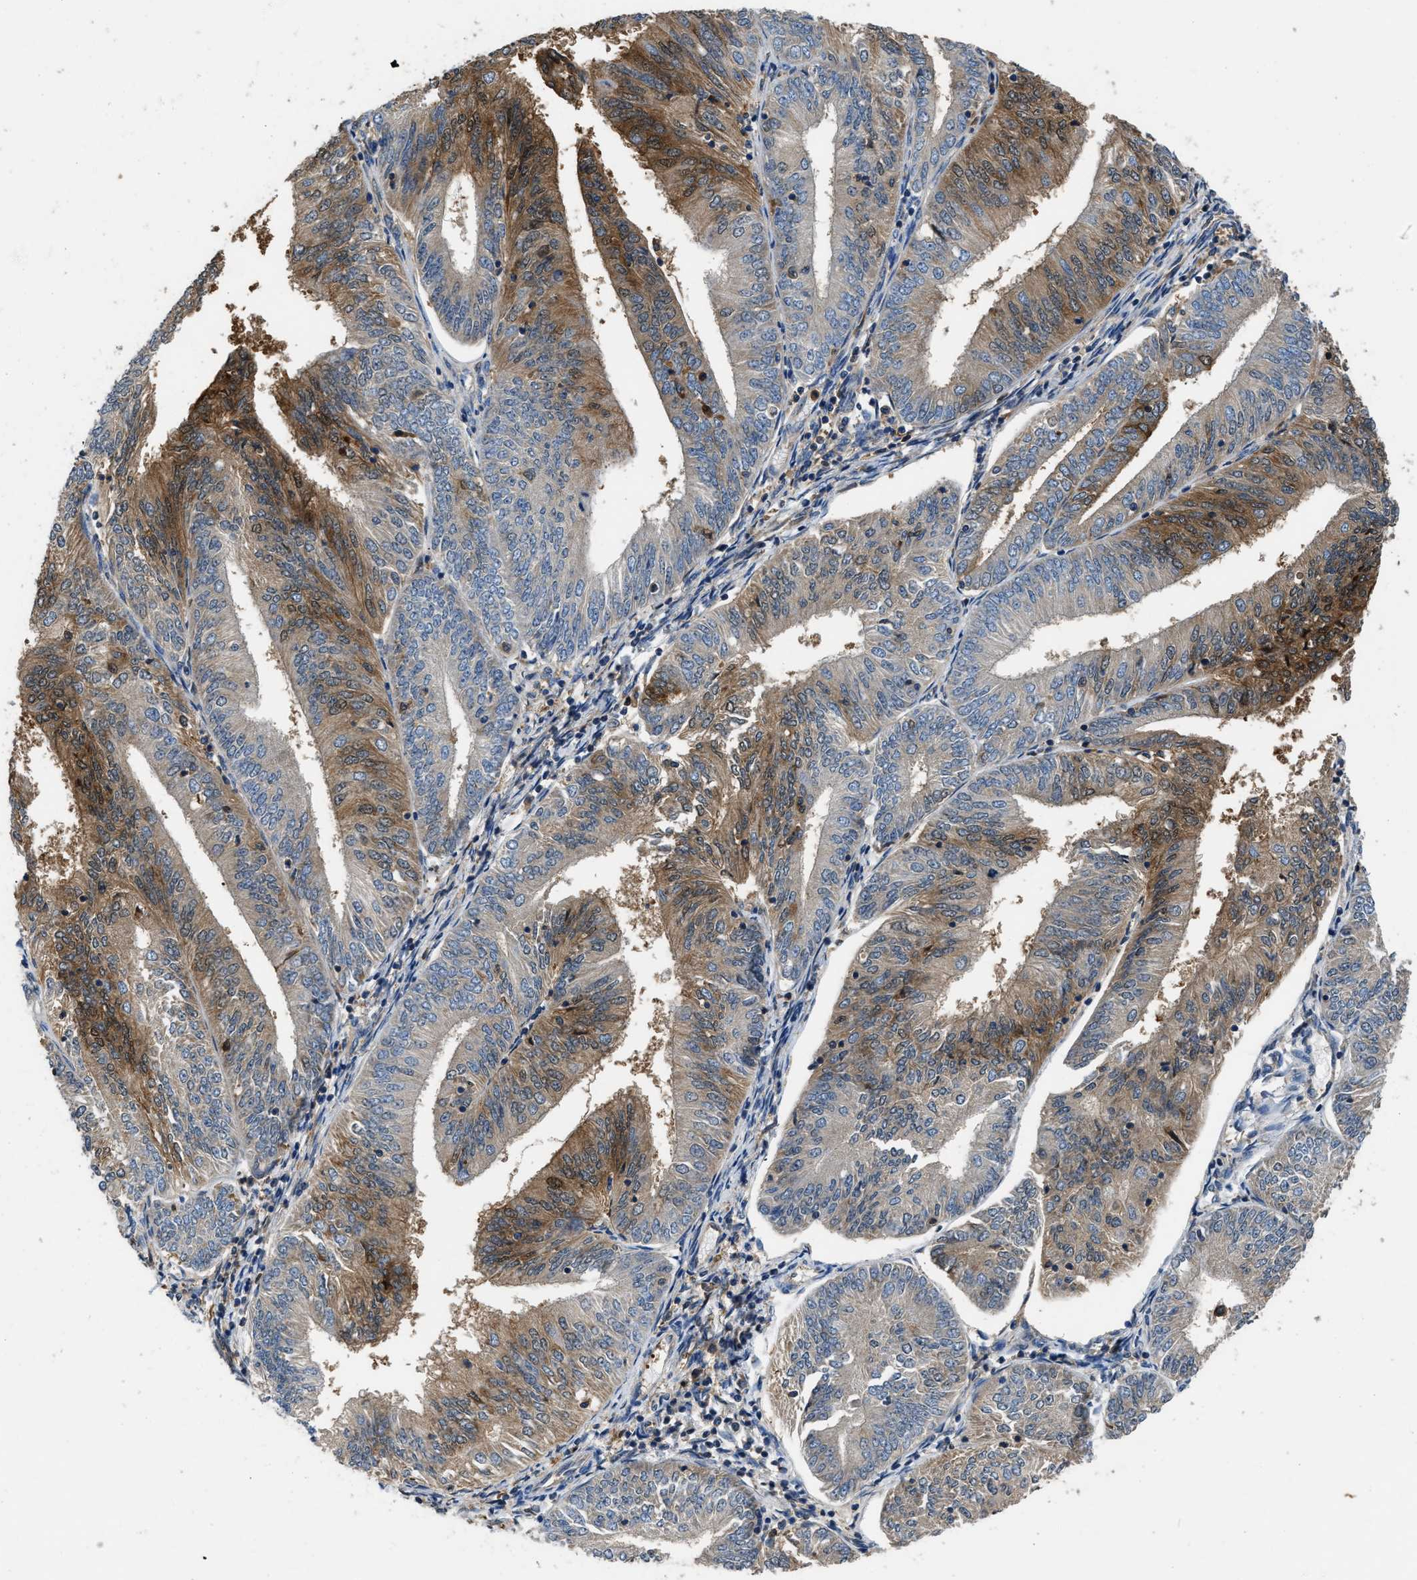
{"staining": {"intensity": "moderate", "quantity": "25%-75%", "location": "cytoplasmic/membranous"}, "tissue": "endometrial cancer", "cell_type": "Tumor cells", "image_type": "cancer", "snomed": [{"axis": "morphology", "description": "Adenocarcinoma, NOS"}, {"axis": "topography", "description": "Endometrium"}], "caption": "Endometrial cancer was stained to show a protein in brown. There is medium levels of moderate cytoplasmic/membranous staining in approximately 25%-75% of tumor cells.", "gene": "PKM", "patient": {"sex": "female", "age": 58}}